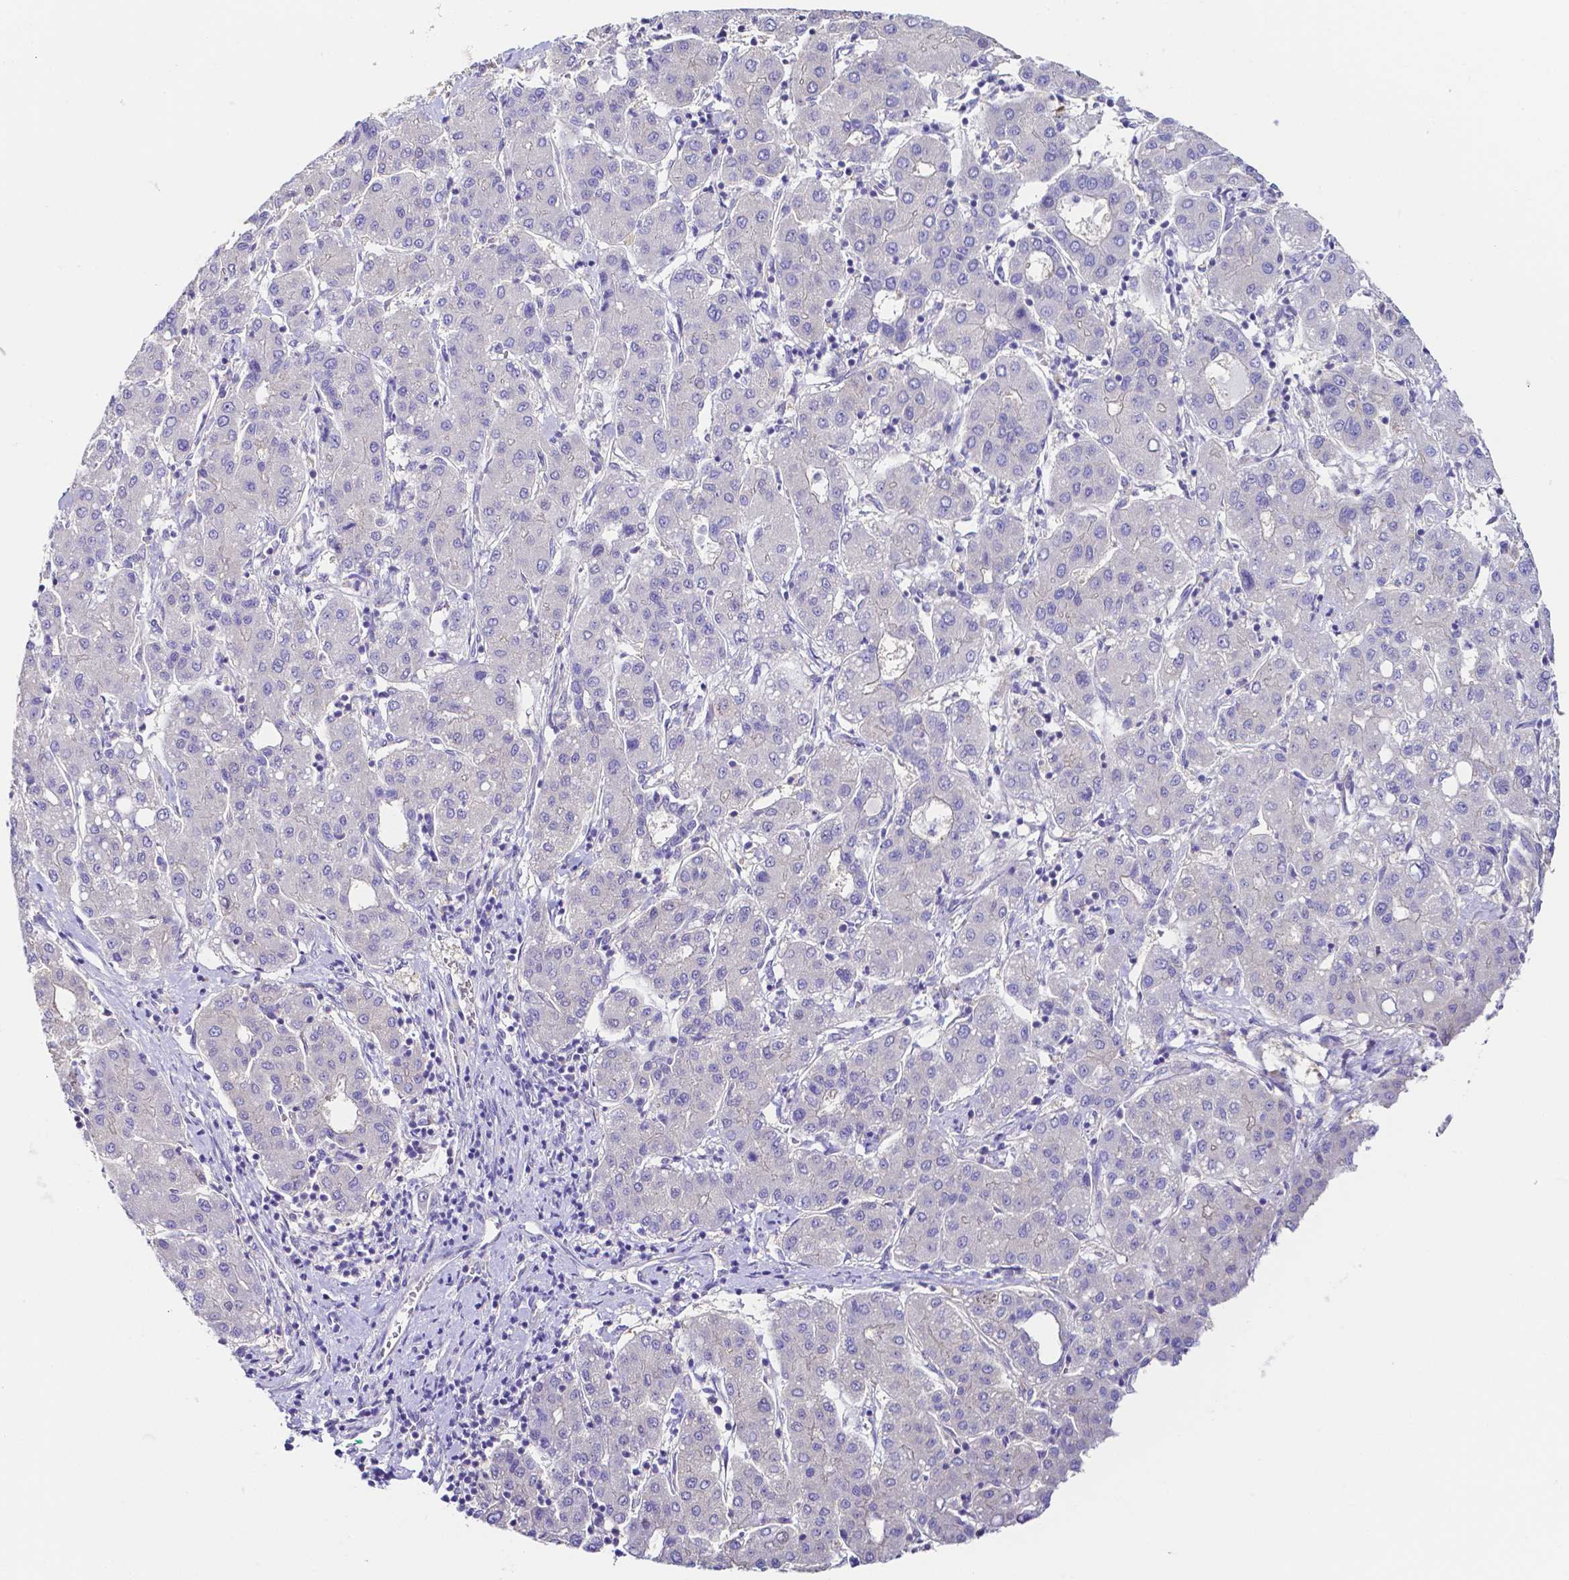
{"staining": {"intensity": "negative", "quantity": "none", "location": "none"}, "tissue": "liver cancer", "cell_type": "Tumor cells", "image_type": "cancer", "snomed": [{"axis": "morphology", "description": "Carcinoma, Hepatocellular, NOS"}, {"axis": "topography", "description": "Liver"}], "caption": "Immunohistochemical staining of liver cancer (hepatocellular carcinoma) displays no significant staining in tumor cells.", "gene": "PKP3", "patient": {"sex": "male", "age": 65}}